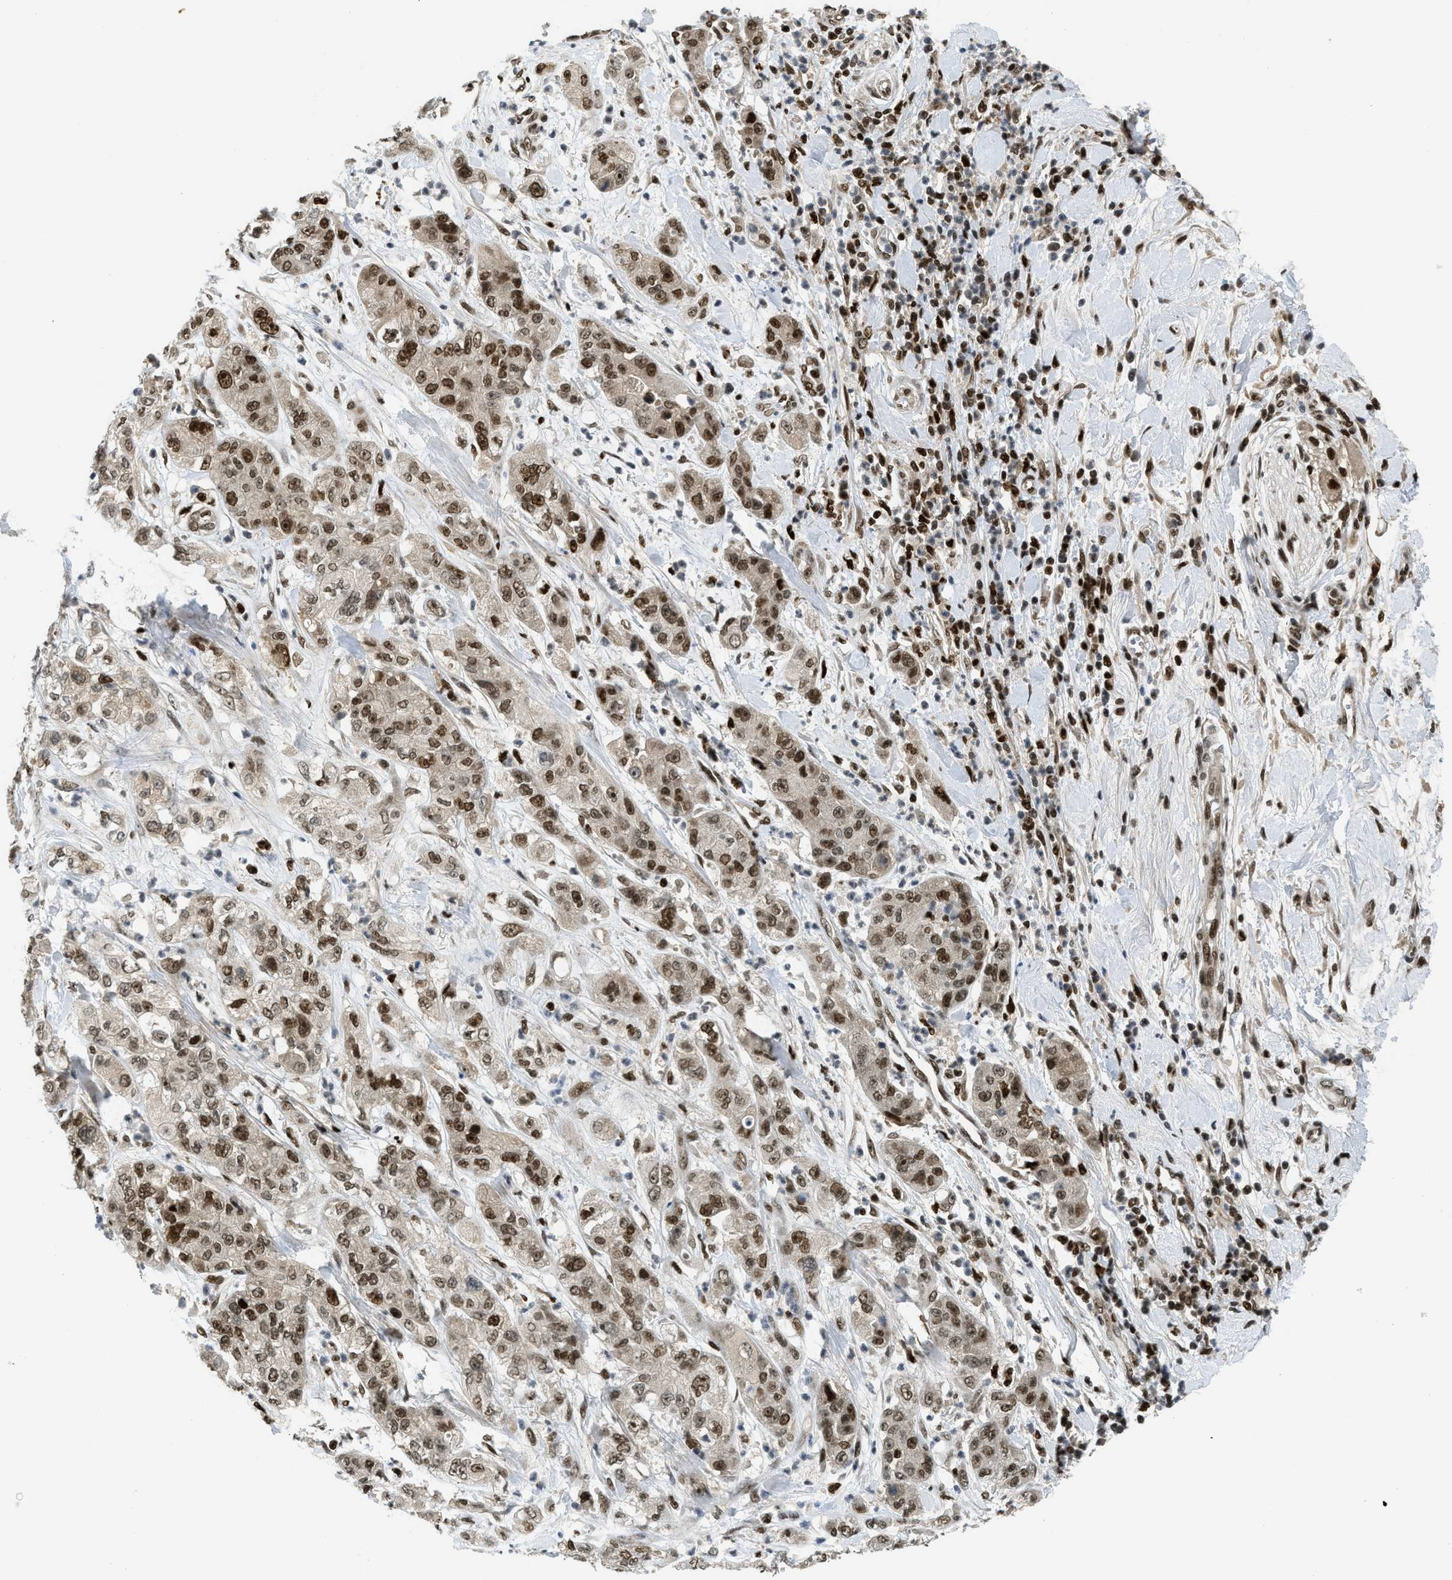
{"staining": {"intensity": "strong", "quantity": ">75%", "location": "nuclear"}, "tissue": "pancreatic cancer", "cell_type": "Tumor cells", "image_type": "cancer", "snomed": [{"axis": "morphology", "description": "Adenocarcinoma, NOS"}, {"axis": "topography", "description": "Pancreas"}], "caption": "Pancreatic cancer (adenocarcinoma) stained with a protein marker displays strong staining in tumor cells.", "gene": "RFX5", "patient": {"sex": "female", "age": 78}}